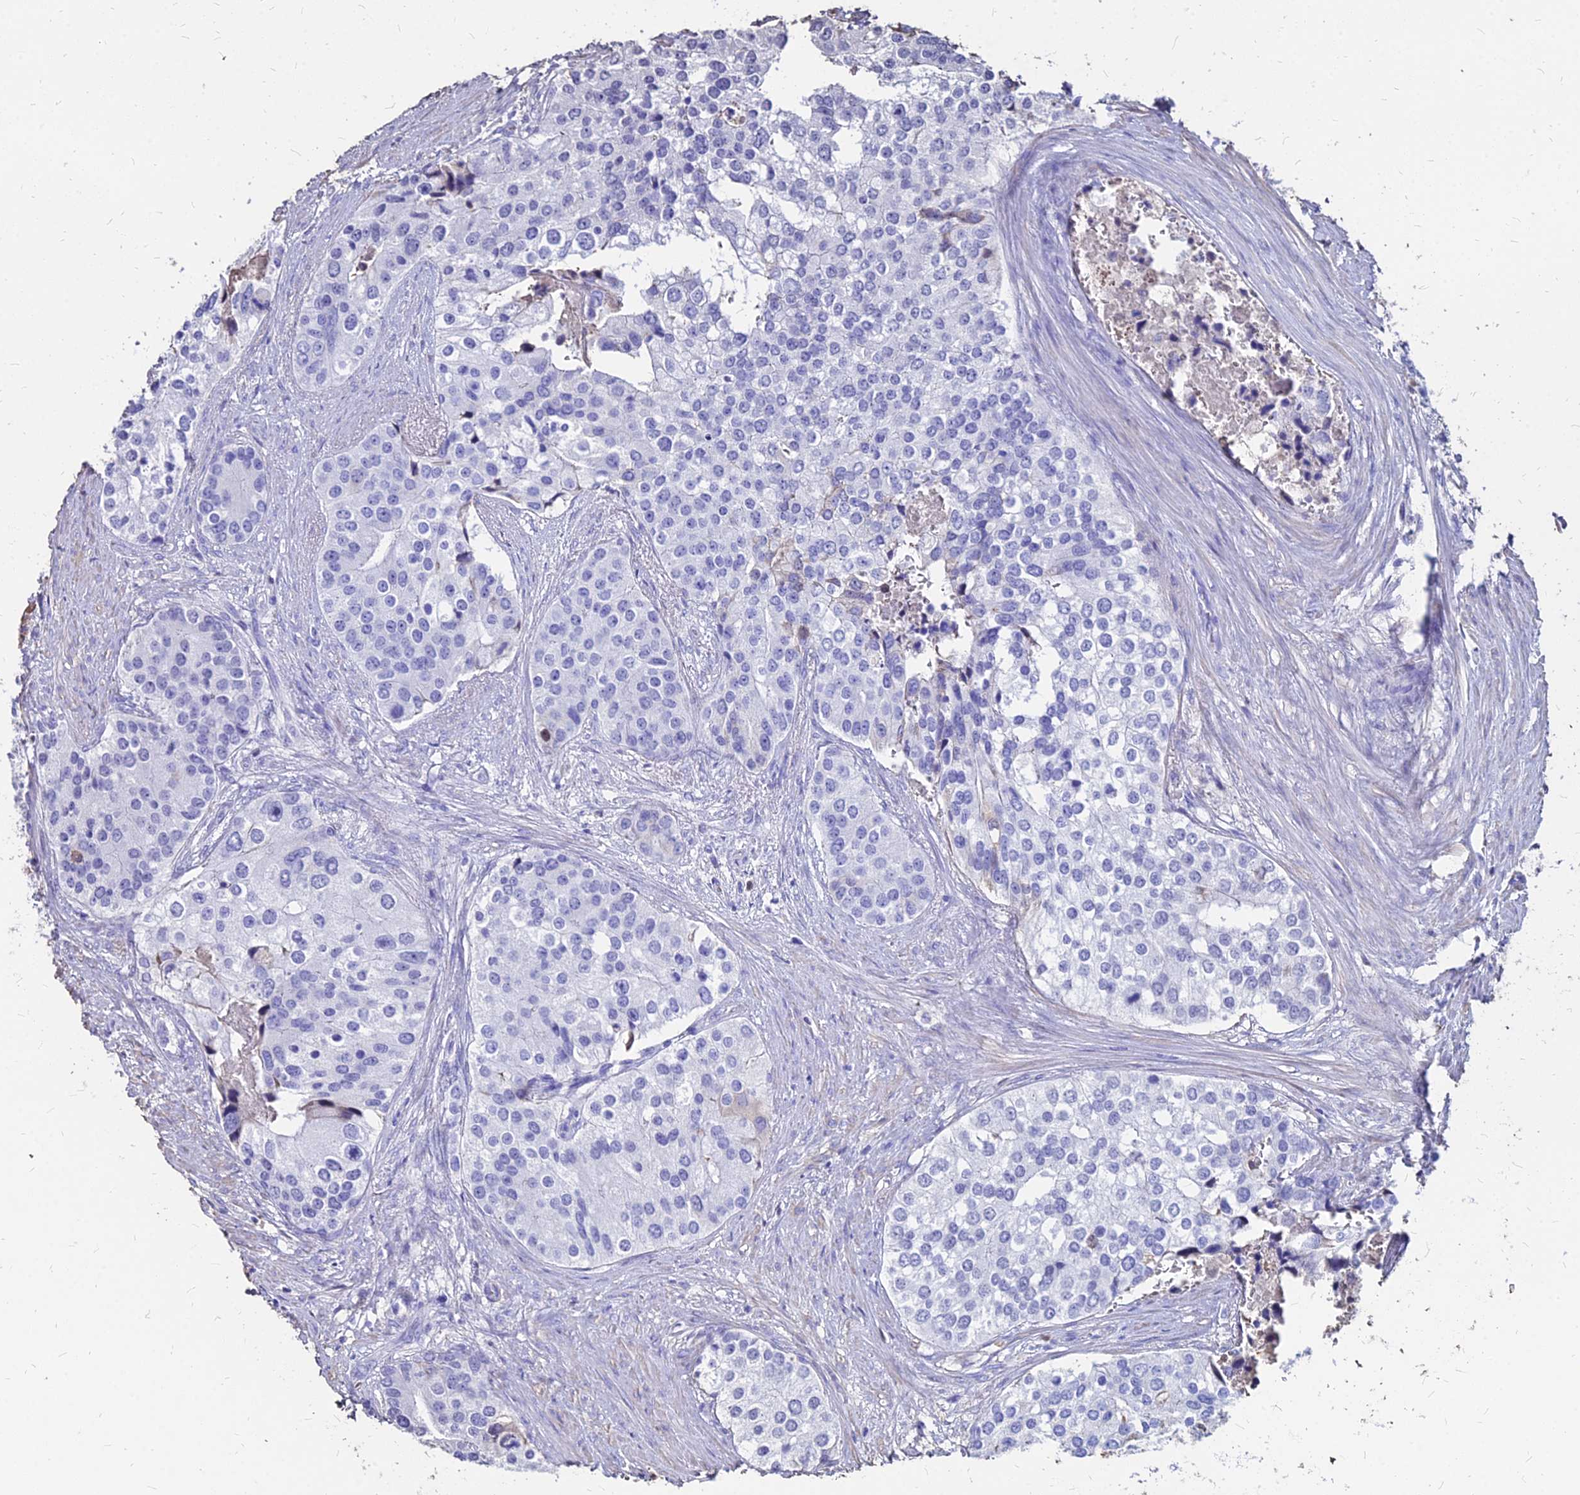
{"staining": {"intensity": "negative", "quantity": "none", "location": "none"}, "tissue": "prostate cancer", "cell_type": "Tumor cells", "image_type": "cancer", "snomed": [{"axis": "morphology", "description": "Adenocarcinoma, High grade"}, {"axis": "topography", "description": "Prostate"}], "caption": "A micrograph of human adenocarcinoma (high-grade) (prostate) is negative for staining in tumor cells.", "gene": "NME5", "patient": {"sex": "male", "age": 62}}